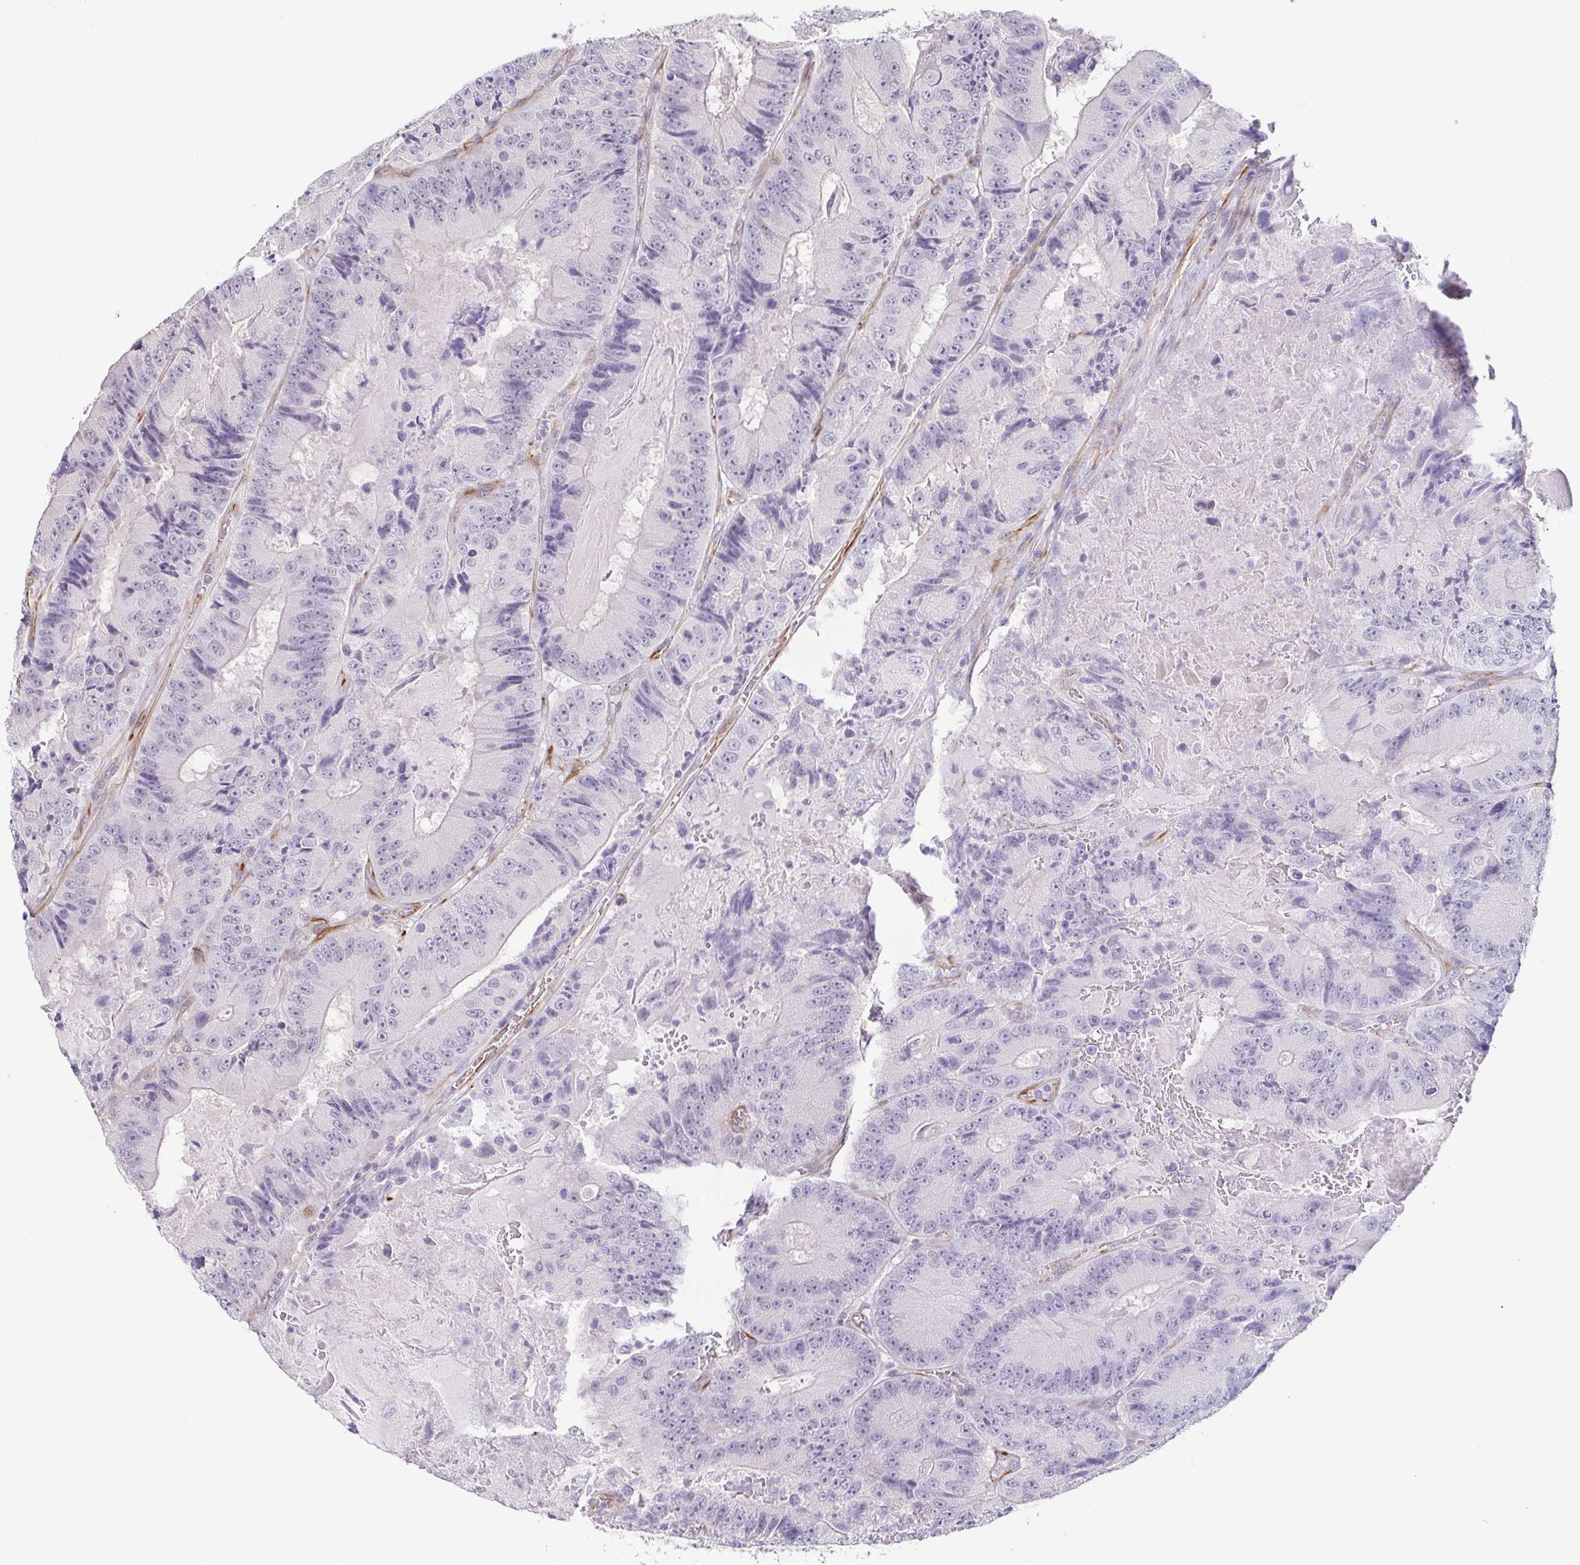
{"staining": {"intensity": "negative", "quantity": "none", "location": "none"}, "tissue": "colorectal cancer", "cell_type": "Tumor cells", "image_type": "cancer", "snomed": [{"axis": "morphology", "description": "Adenocarcinoma, NOS"}, {"axis": "topography", "description": "Colon"}], "caption": "A high-resolution image shows immunohistochemistry staining of colorectal adenocarcinoma, which displays no significant positivity in tumor cells.", "gene": "COL17A1", "patient": {"sex": "female", "age": 86}}